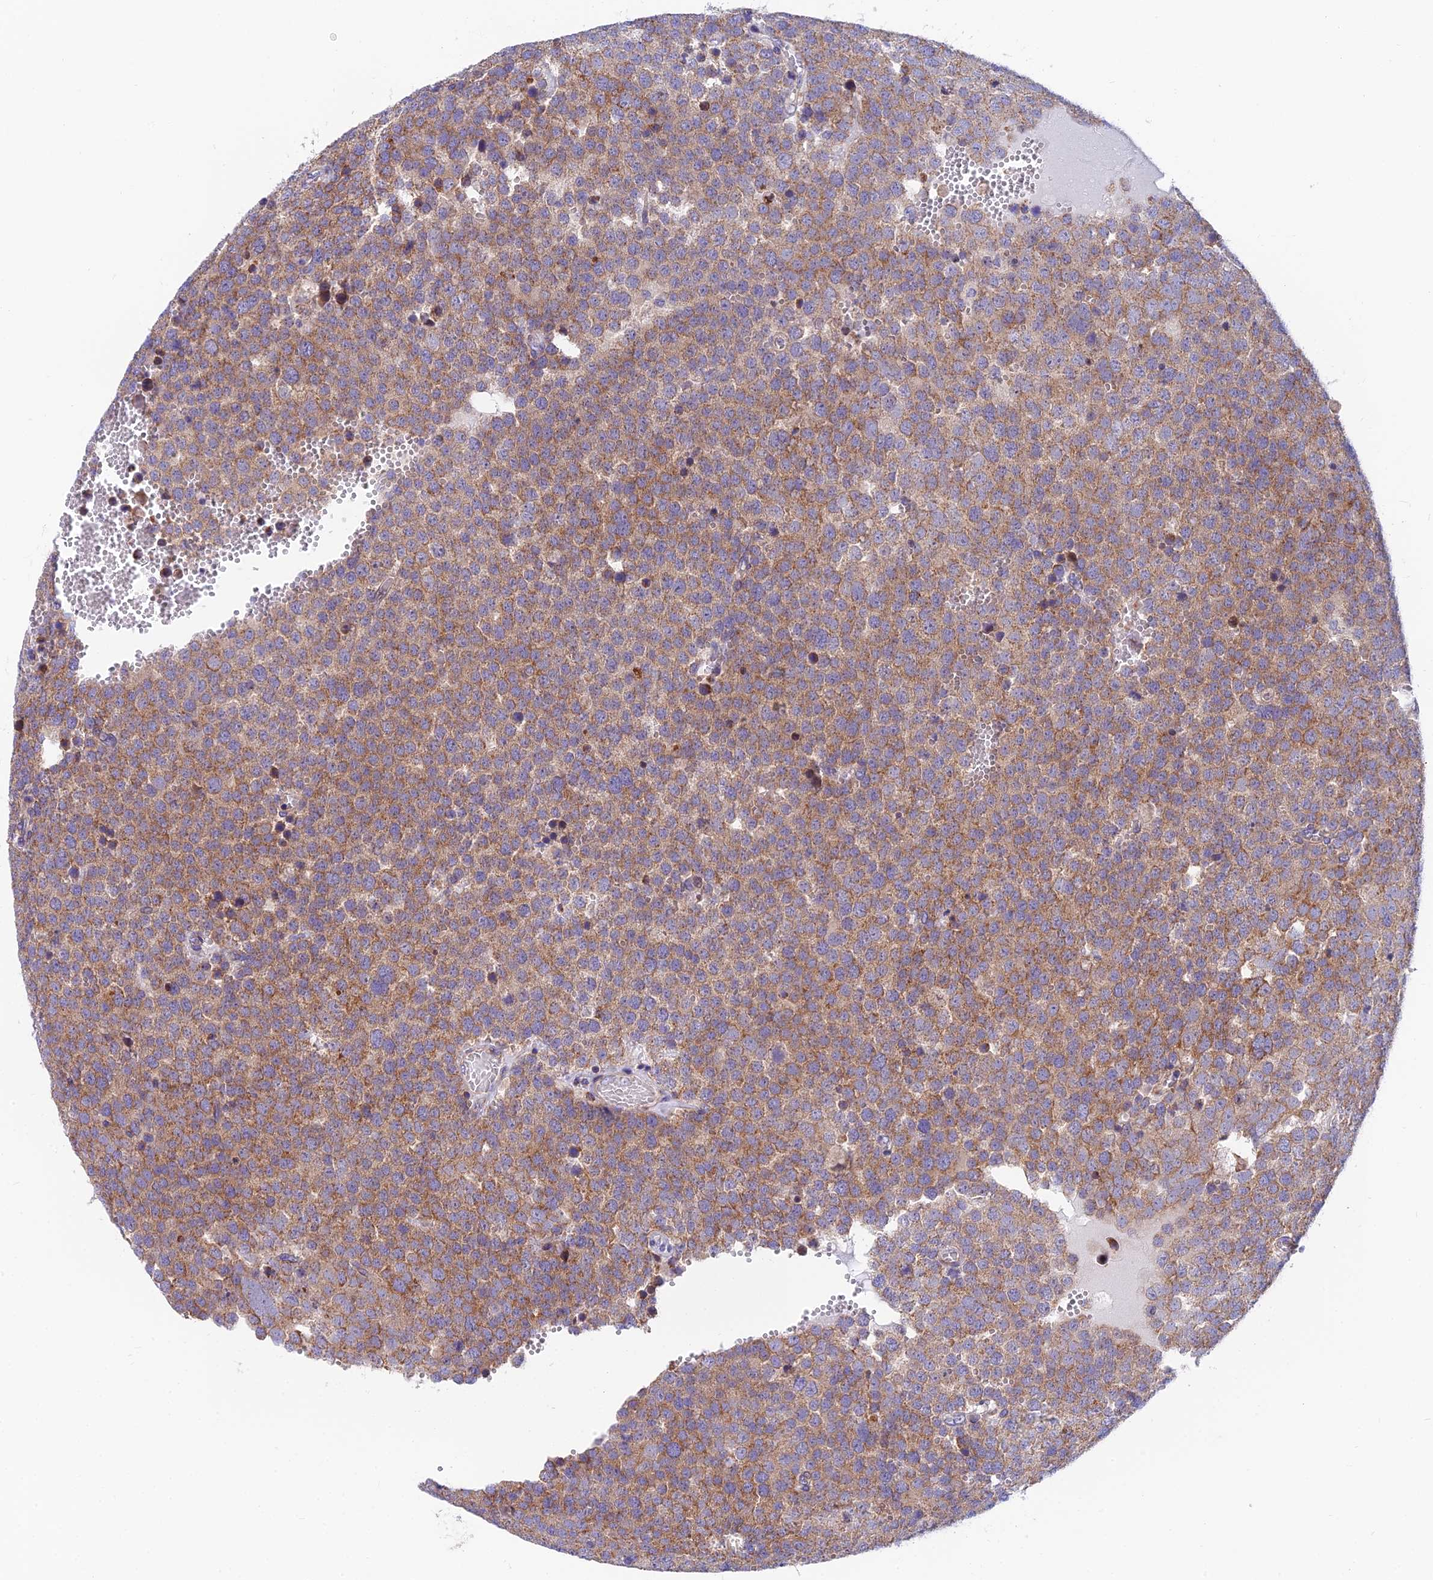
{"staining": {"intensity": "moderate", "quantity": ">75%", "location": "cytoplasmic/membranous"}, "tissue": "testis cancer", "cell_type": "Tumor cells", "image_type": "cancer", "snomed": [{"axis": "morphology", "description": "Normal tissue, NOS"}, {"axis": "morphology", "description": "Seminoma, NOS"}, {"axis": "topography", "description": "Testis"}], "caption": "Testis cancer was stained to show a protein in brown. There is medium levels of moderate cytoplasmic/membranous staining in about >75% of tumor cells.", "gene": "MVB12A", "patient": {"sex": "male", "age": 71}}